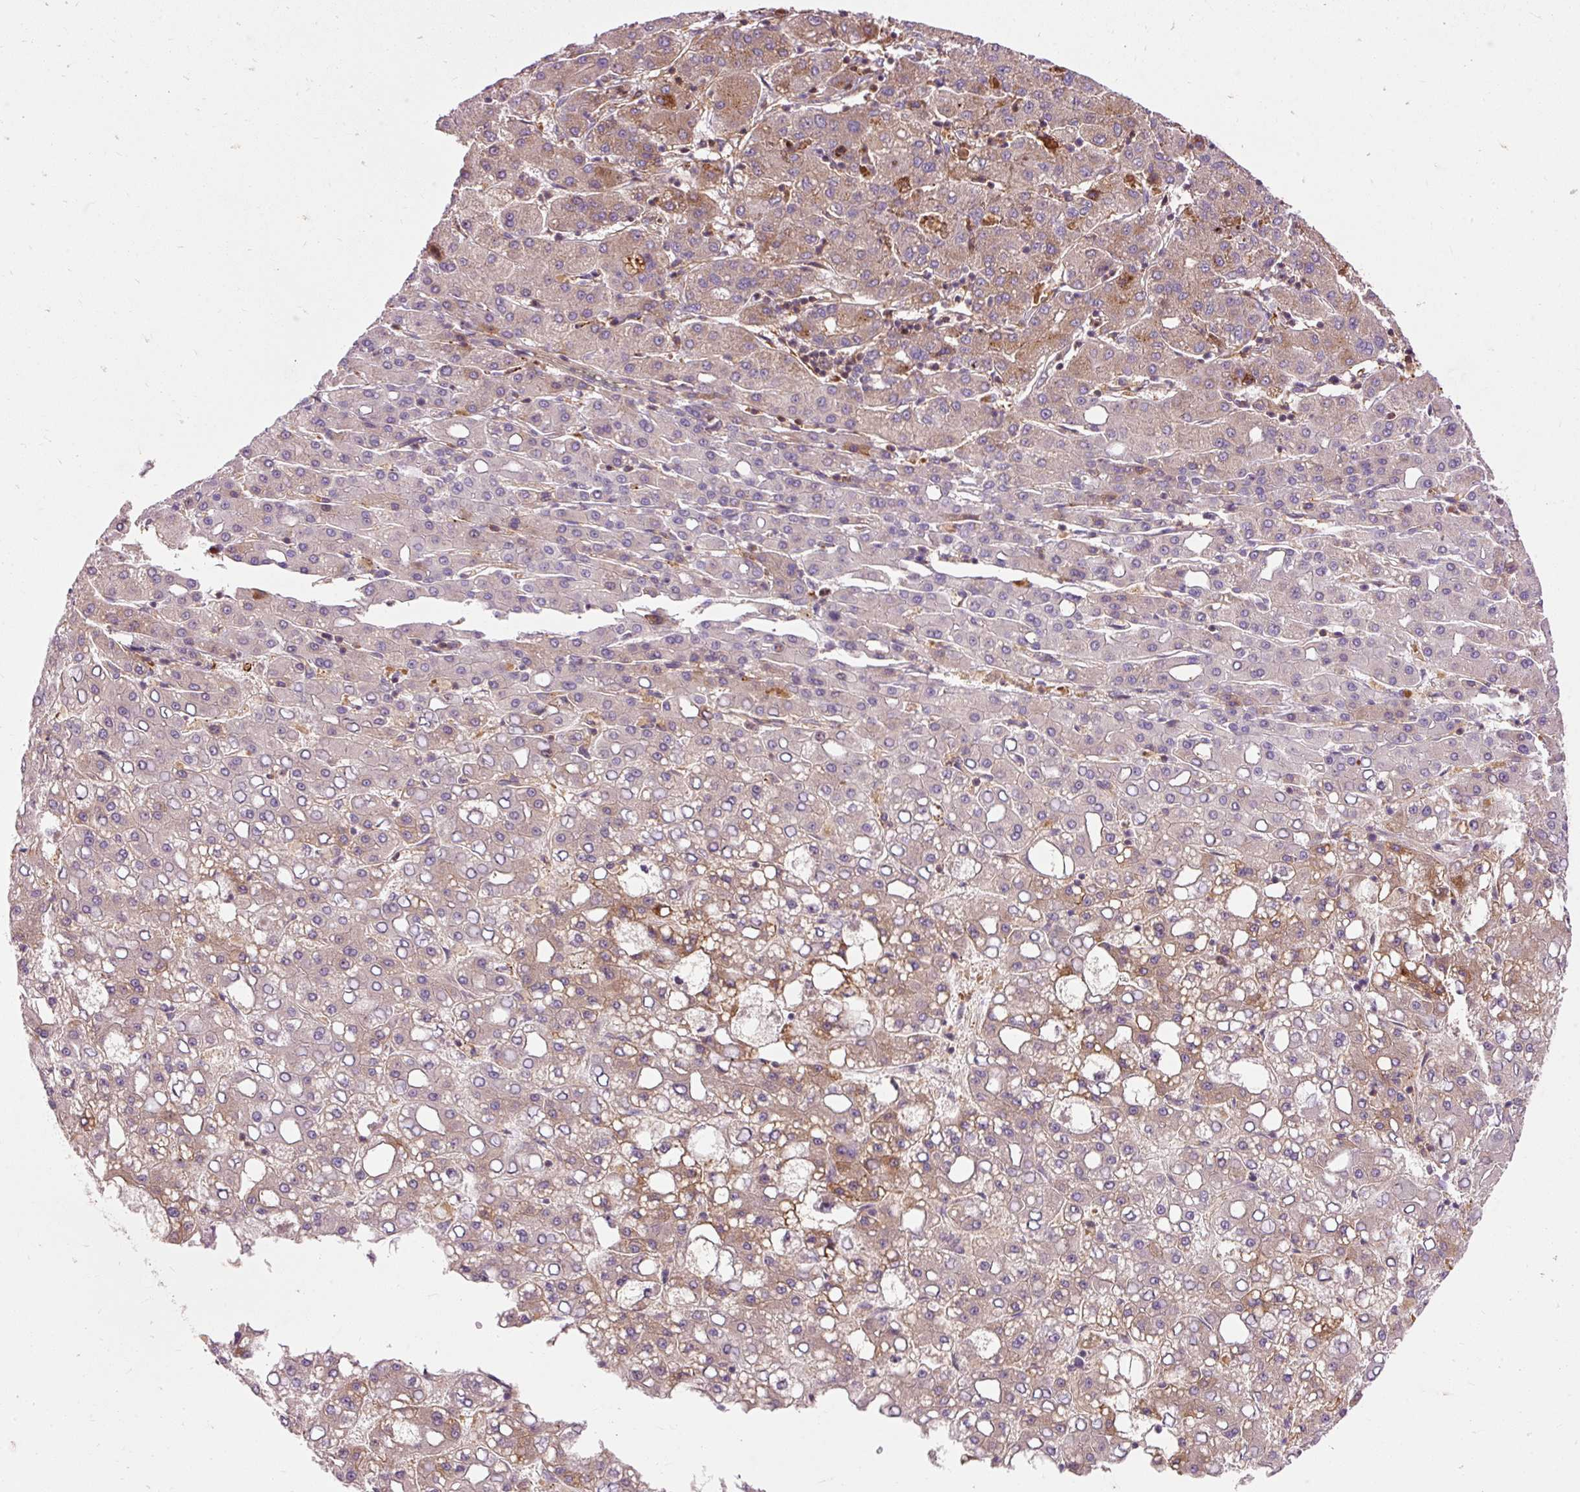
{"staining": {"intensity": "moderate", "quantity": "<25%", "location": "cytoplasmic/membranous"}, "tissue": "liver cancer", "cell_type": "Tumor cells", "image_type": "cancer", "snomed": [{"axis": "morphology", "description": "Carcinoma, Hepatocellular, NOS"}, {"axis": "topography", "description": "Liver"}], "caption": "Immunohistochemistry image of neoplastic tissue: human liver cancer stained using IHC exhibits low levels of moderate protein expression localized specifically in the cytoplasmic/membranous of tumor cells, appearing as a cytoplasmic/membranous brown color.", "gene": "CEBPZ", "patient": {"sex": "male", "age": 65}}